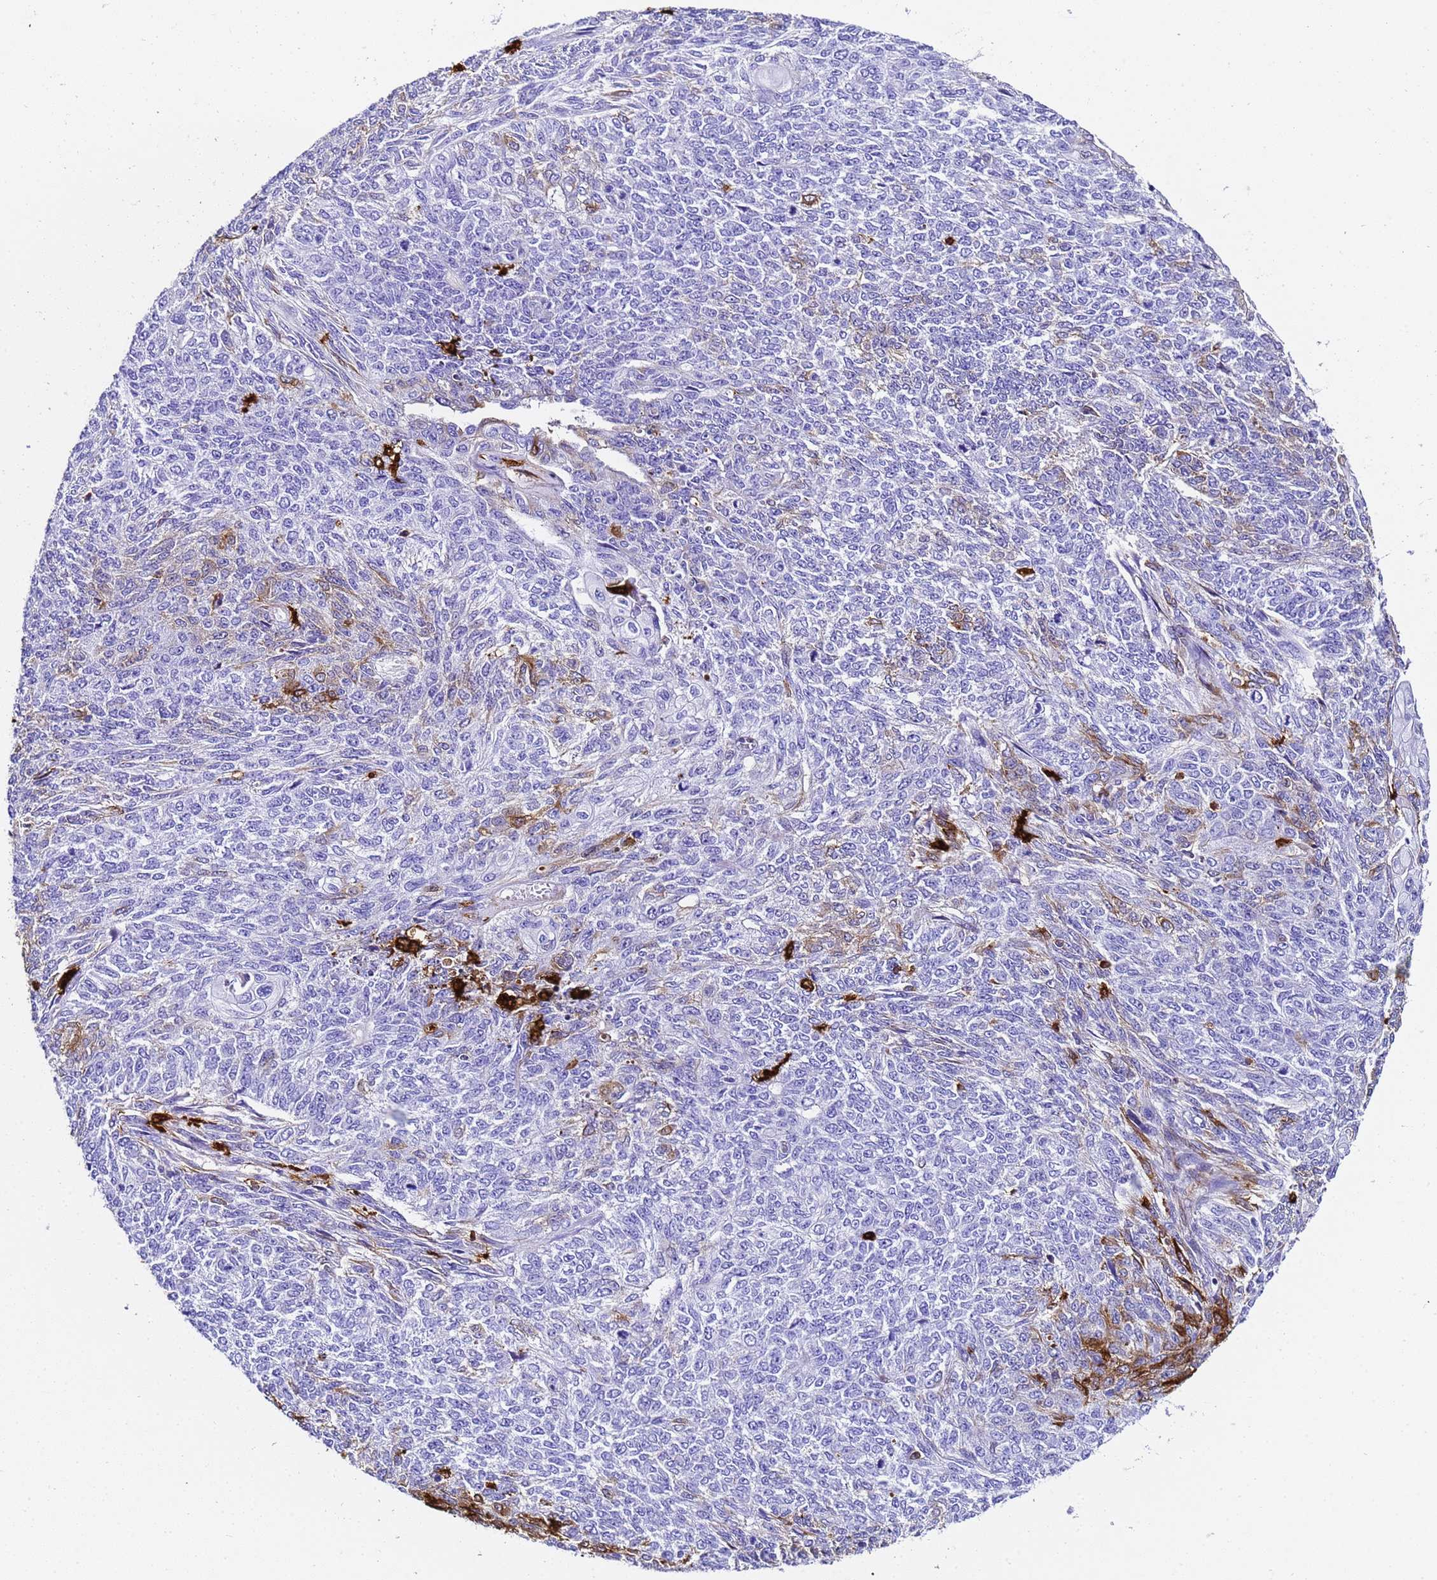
{"staining": {"intensity": "moderate", "quantity": "<25%", "location": "cytoplasmic/membranous"}, "tissue": "endometrial cancer", "cell_type": "Tumor cells", "image_type": "cancer", "snomed": [{"axis": "morphology", "description": "Adenocarcinoma, NOS"}, {"axis": "topography", "description": "Endometrium"}], "caption": "High-magnification brightfield microscopy of adenocarcinoma (endometrial) stained with DAB (3,3'-diaminobenzidine) (brown) and counterstained with hematoxylin (blue). tumor cells exhibit moderate cytoplasmic/membranous positivity is seen in approximately<25% of cells.", "gene": "FTL", "patient": {"sex": "female", "age": 32}}